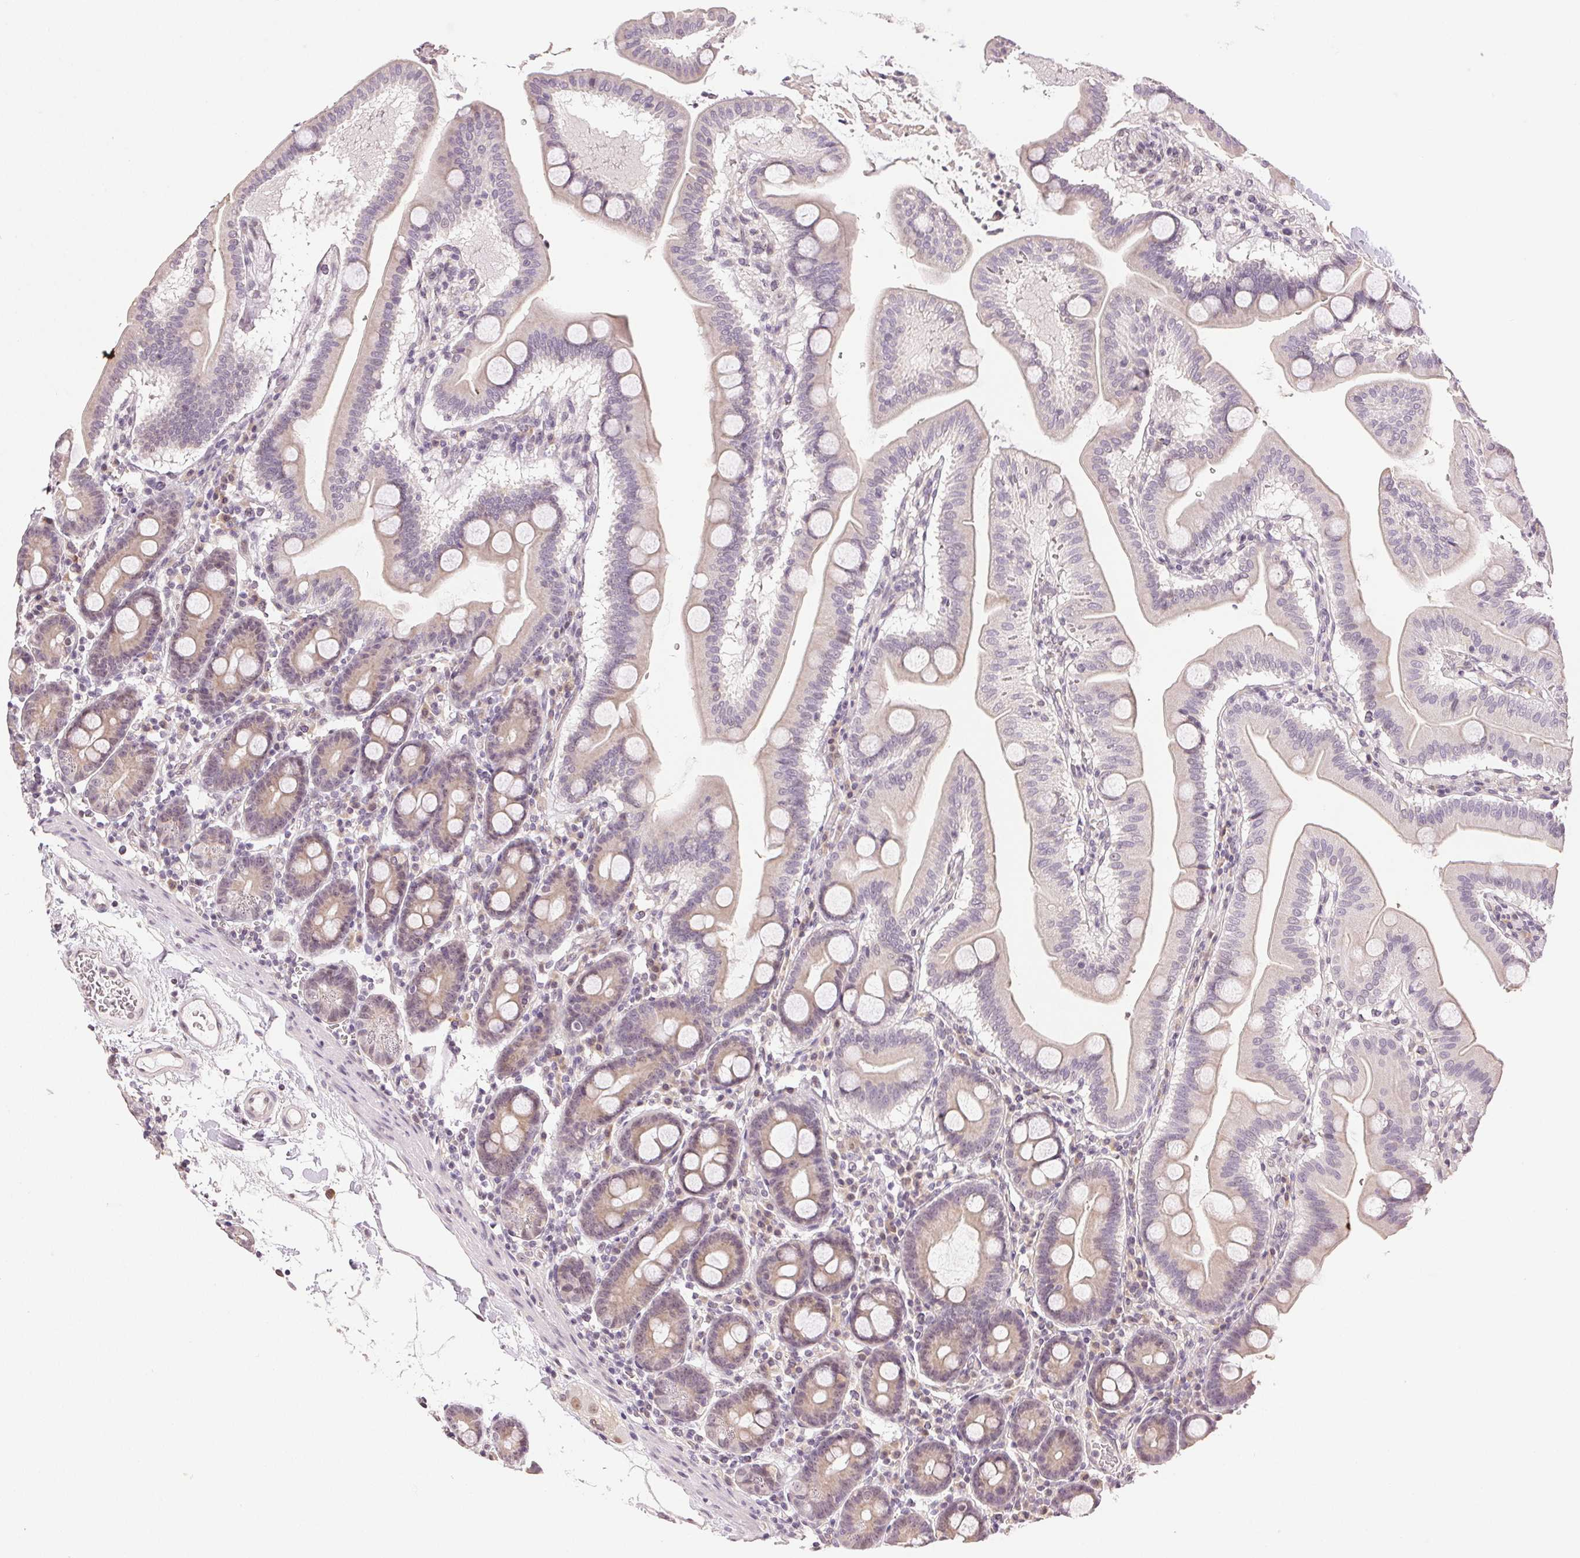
{"staining": {"intensity": "negative", "quantity": "none", "location": "none"}, "tissue": "duodenum", "cell_type": "Glandular cells", "image_type": "normal", "snomed": [{"axis": "morphology", "description": "Normal tissue, NOS"}, {"axis": "topography", "description": "Pancreas"}, {"axis": "topography", "description": "Duodenum"}], "caption": "The image reveals no significant expression in glandular cells of duodenum.", "gene": "PLCB1", "patient": {"sex": "male", "age": 59}}